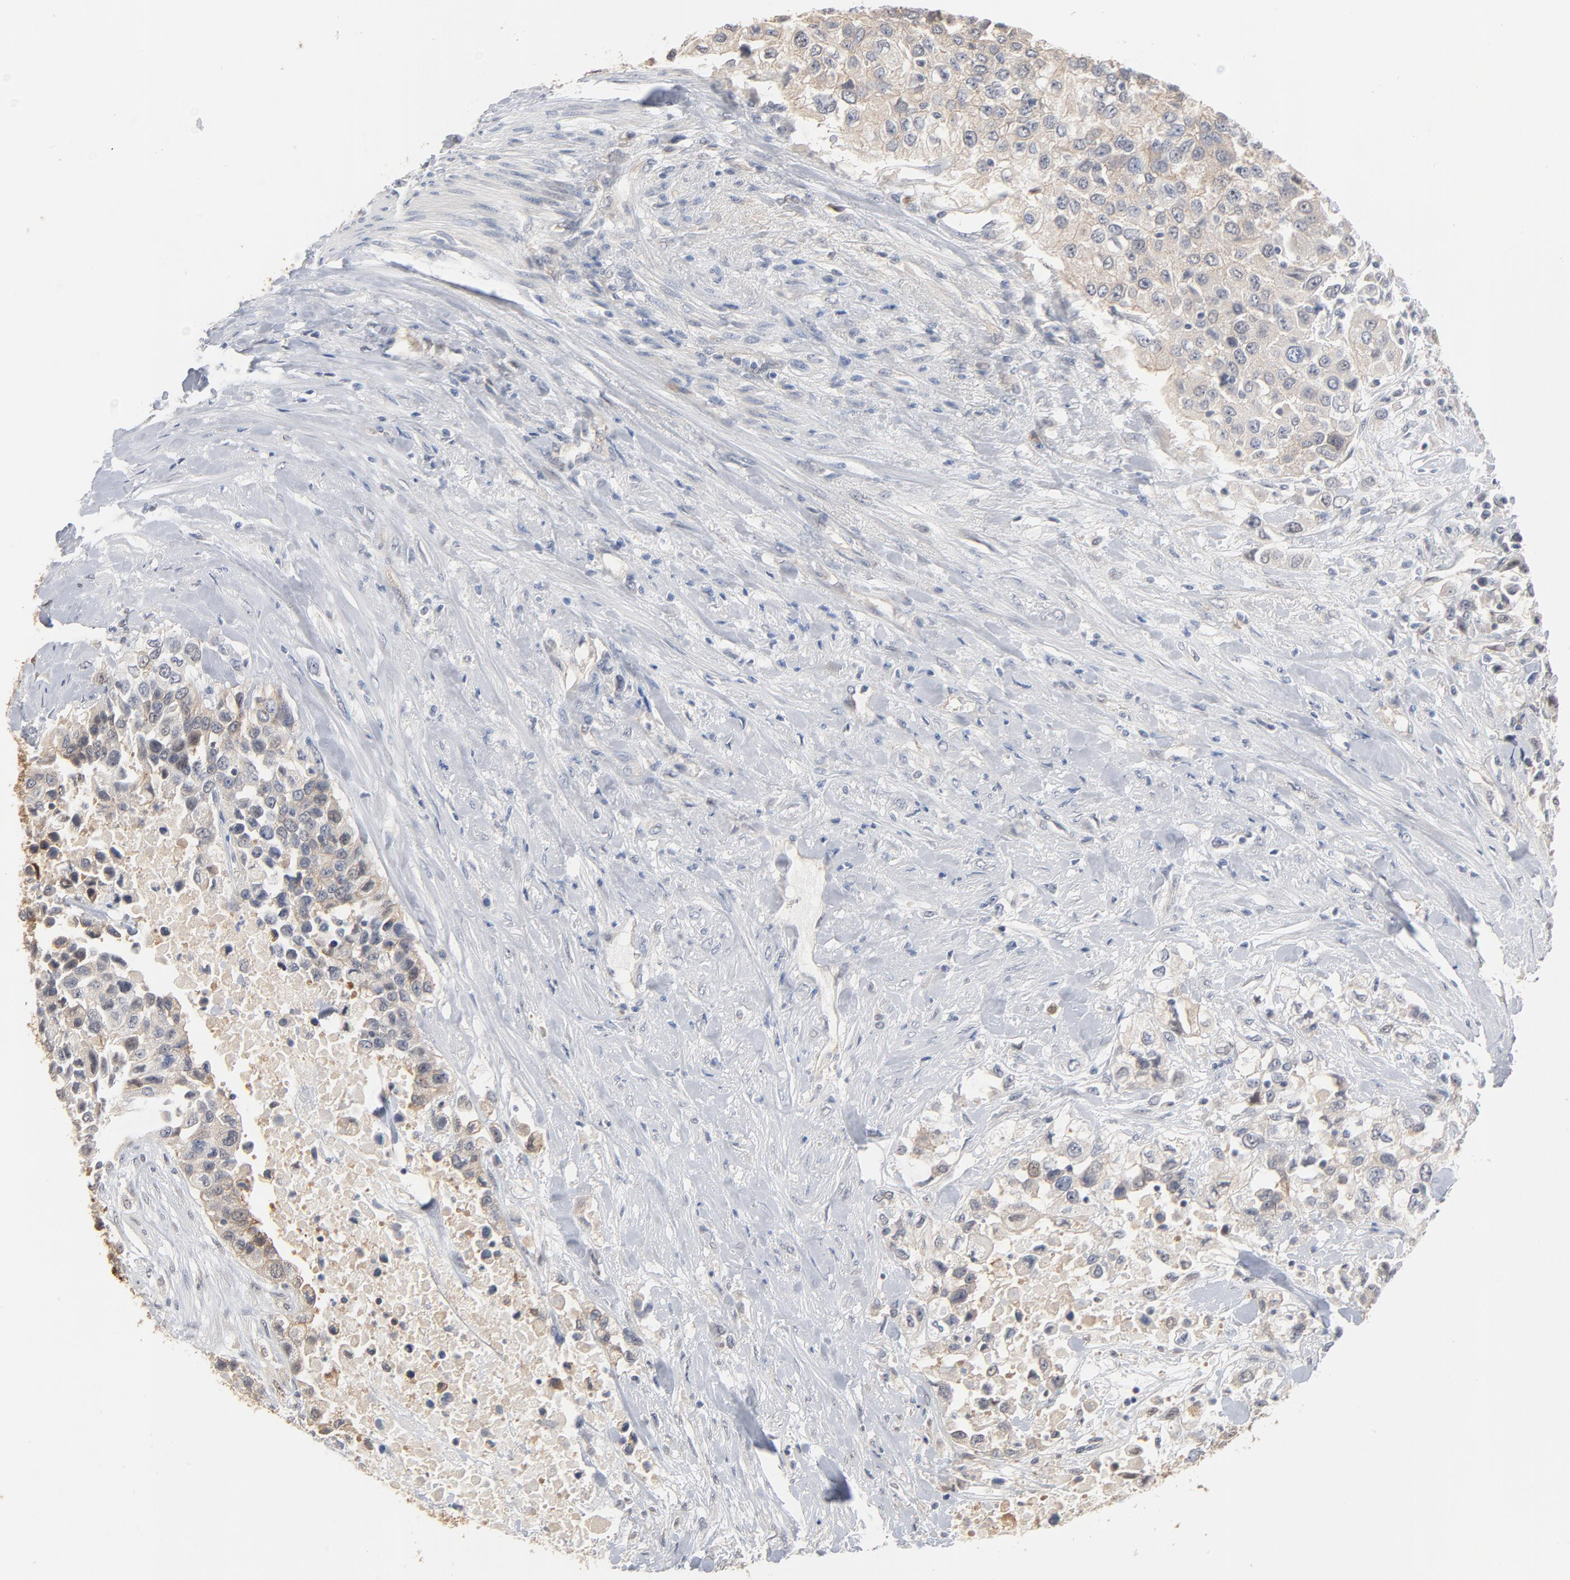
{"staining": {"intensity": "moderate", "quantity": "25%-75%", "location": "cytoplasmic/membranous"}, "tissue": "urothelial cancer", "cell_type": "Tumor cells", "image_type": "cancer", "snomed": [{"axis": "morphology", "description": "Urothelial carcinoma, High grade"}, {"axis": "topography", "description": "Urinary bladder"}], "caption": "Moderate cytoplasmic/membranous positivity for a protein is appreciated in about 25%-75% of tumor cells of urothelial carcinoma (high-grade) using immunohistochemistry.", "gene": "EPCAM", "patient": {"sex": "female", "age": 80}}